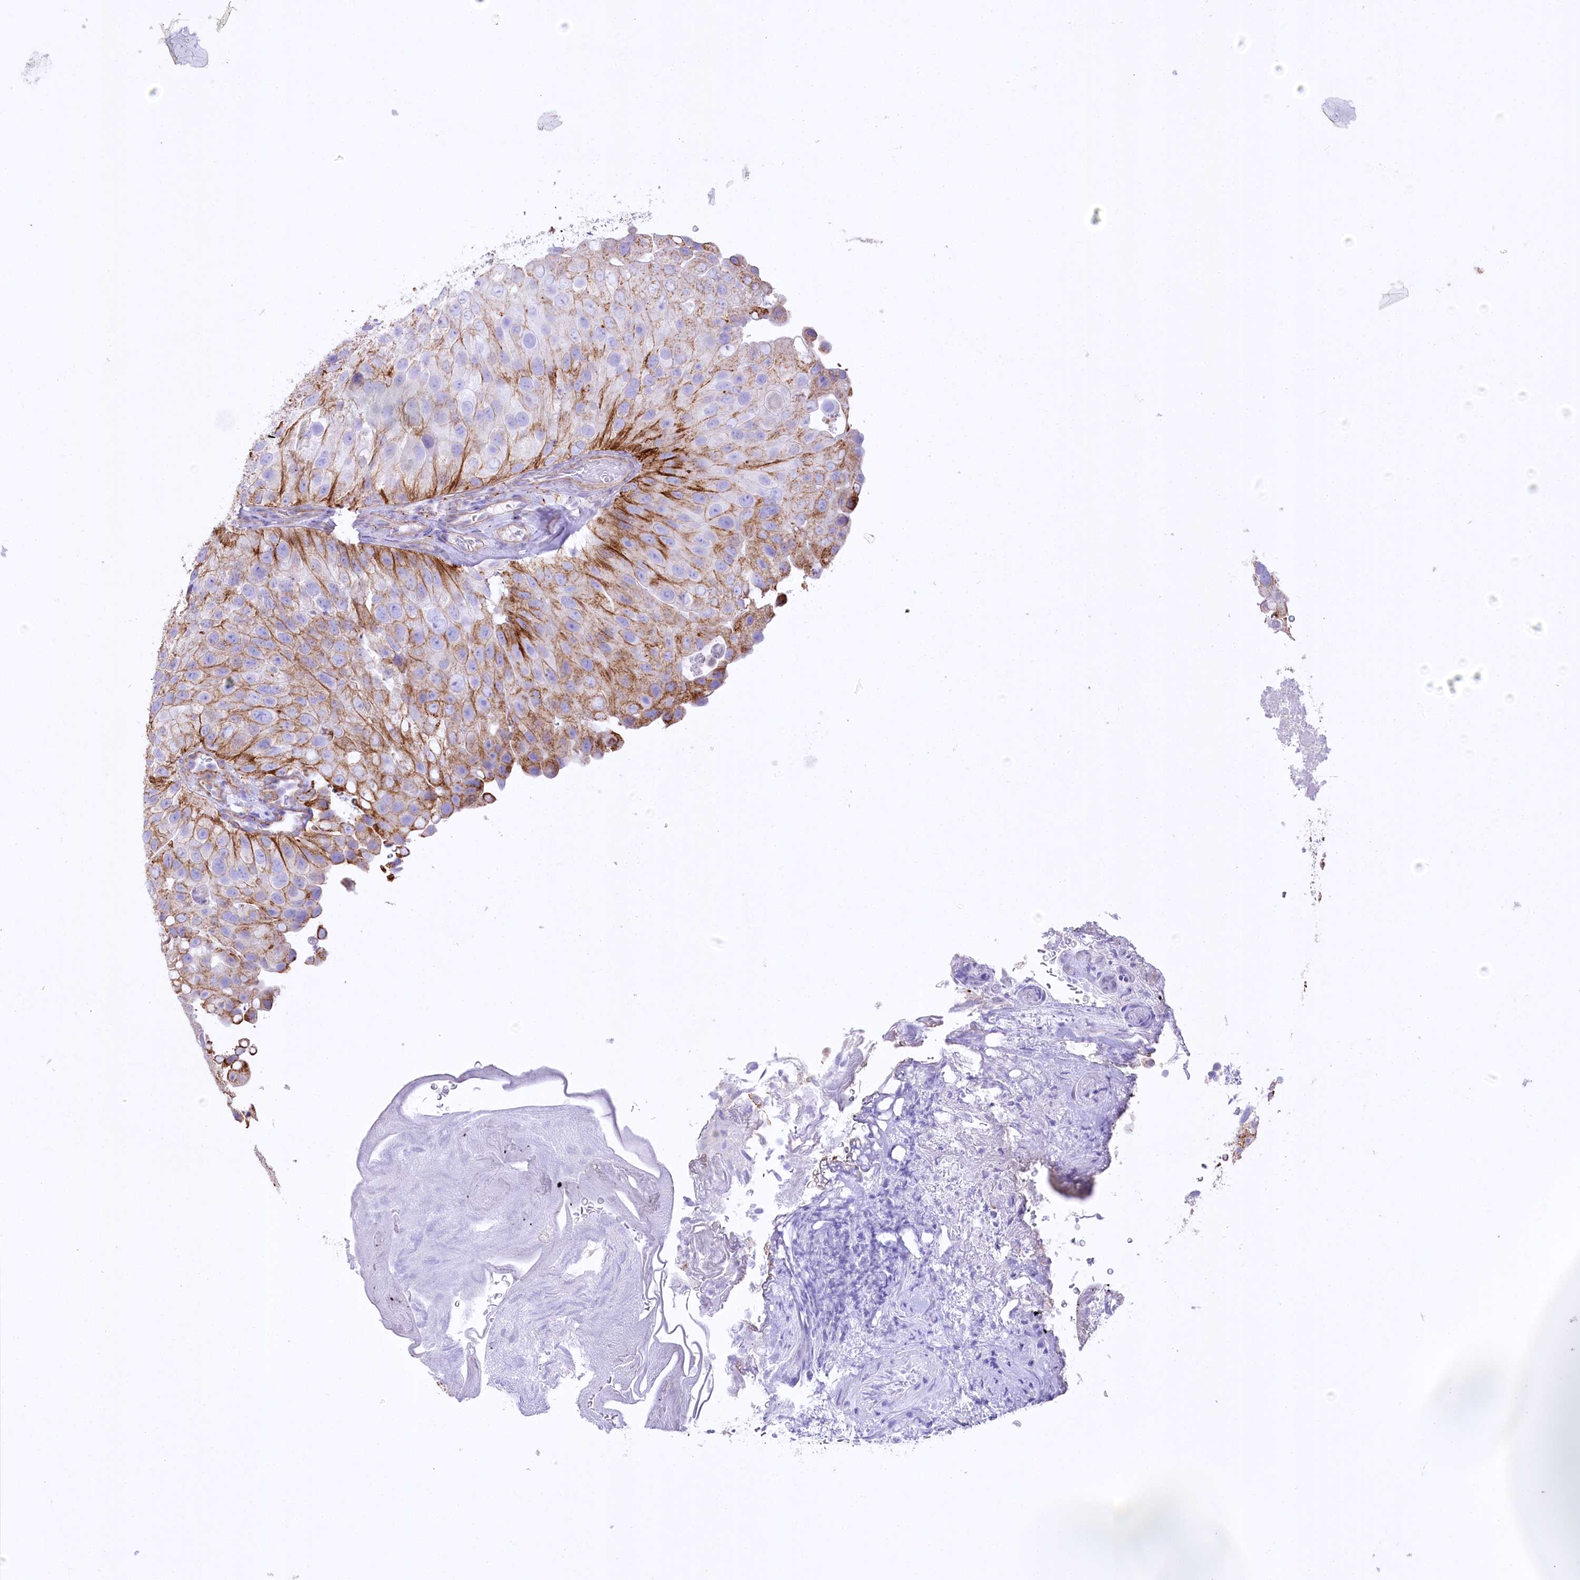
{"staining": {"intensity": "moderate", "quantity": ">75%", "location": "cytoplasmic/membranous"}, "tissue": "urothelial cancer", "cell_type": "Tumor cells", "image_type": "cancer", "snomed": [{"axis": "morphology", "description": "Urothelial carcinoma, Low grade"}, {"axis": "topography", "description": "Urinary bladder"}], "caption": "IHC photomicrograph of neoplastic tissue: urothelial carcinoma (low-grade) stained using IHC reveals medium levels of moderate protein expression localized specifically in the cytoplasmic/membranous of tumor cells, appearing as a cytoplasmic/membranous brown color.", "gene": "FAM216A", "patient": {"sex": "male", "age": 78}}